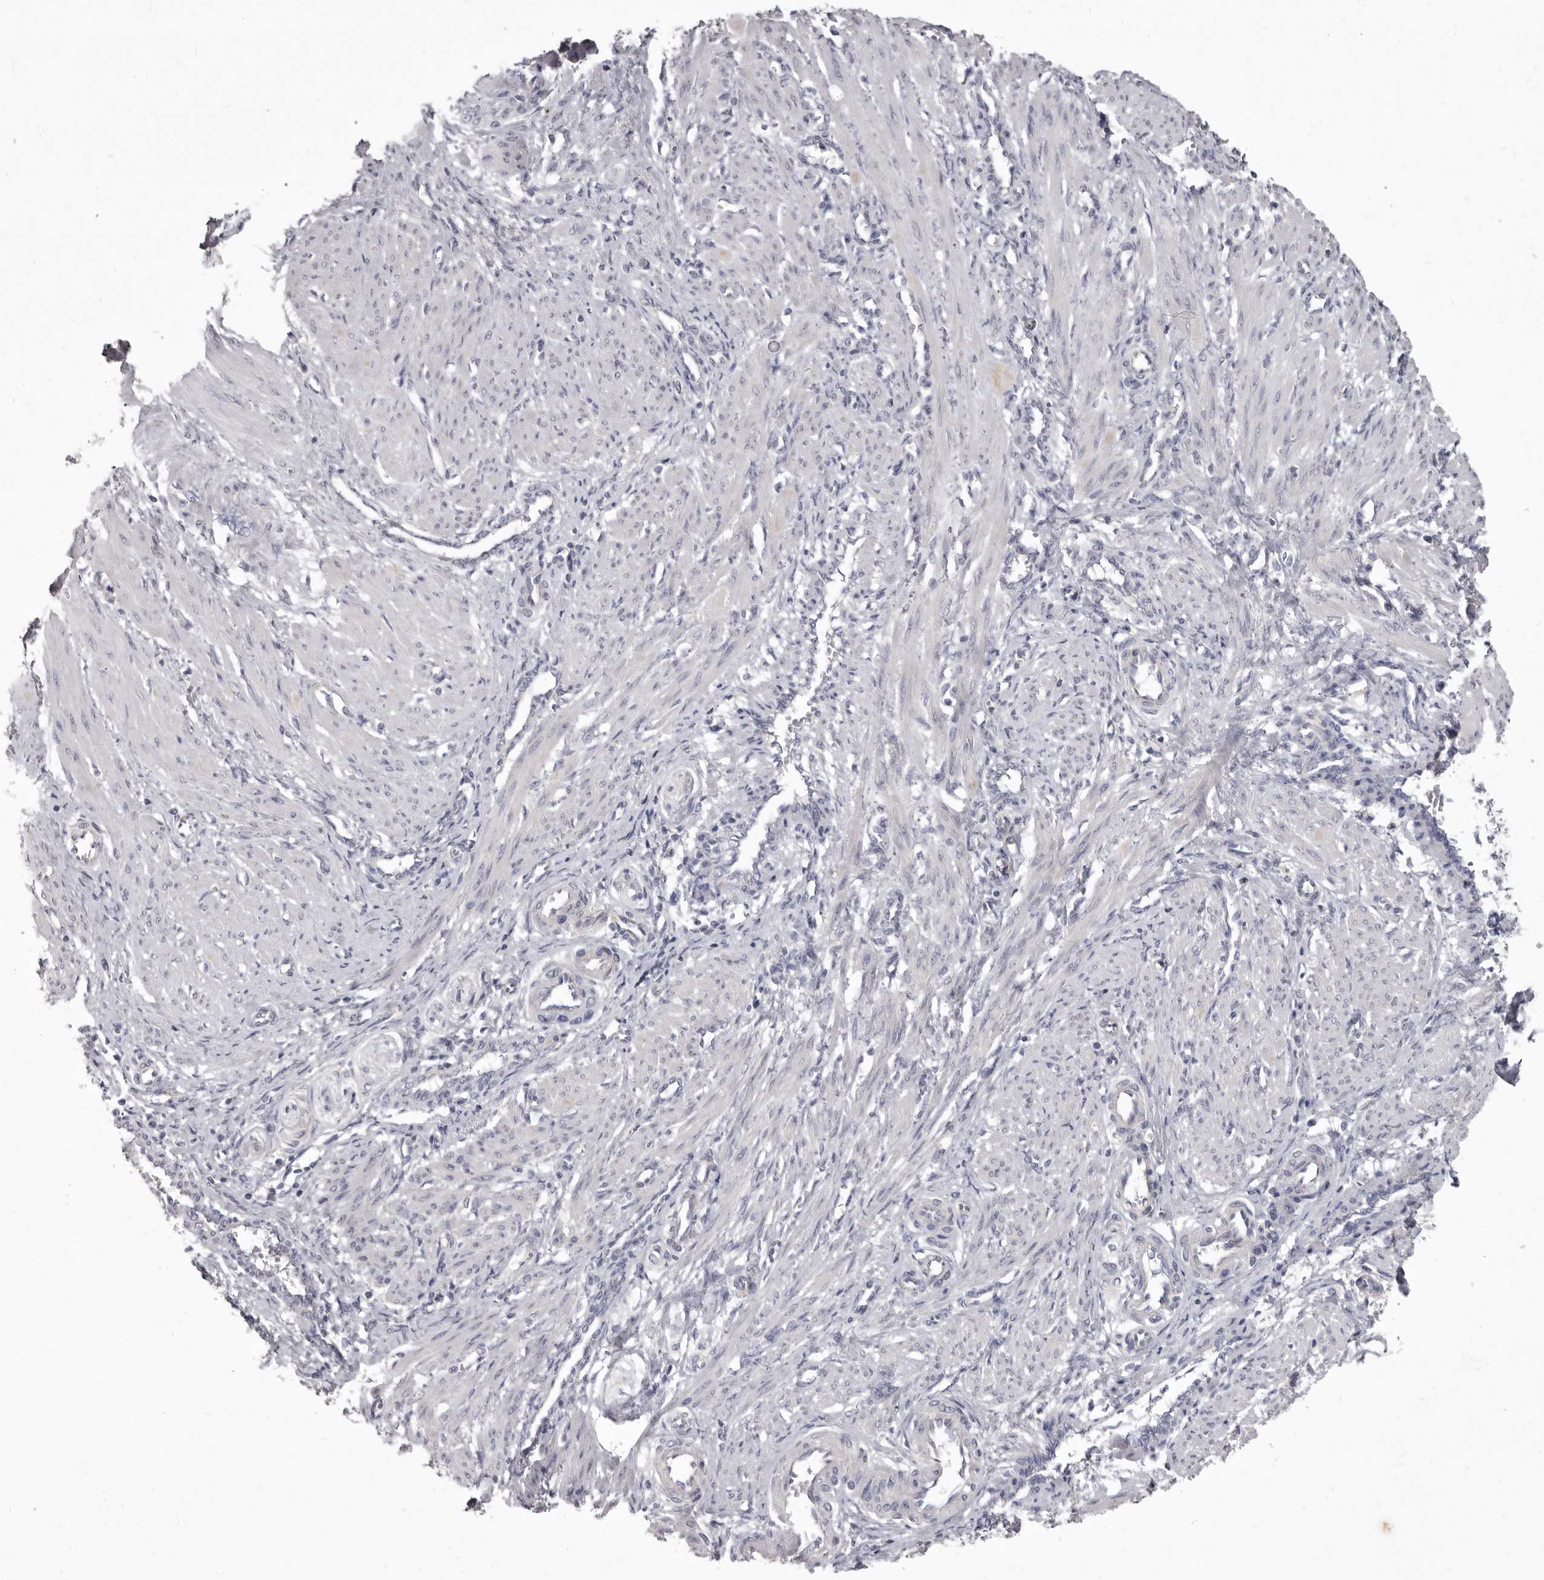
{"staining": {"intensity": "negative", "quantity": "none", "location": "none"}, "tissue": "smooth muscle", "cell_type": "Smooth muscle cells", "image_type": "normal", "snomed": [{"axis": "morphology", "description": "Normal tissue, NOS"}, {"axis": "topography", "description": "Endometrium"}], "caption": "Immunohistochemical staining of benign smooth muscle demonstrates no significant positivity in smooth muscle cells.", "gene": "GSK3B", "patient": {"sex": "female", "age": 33}}